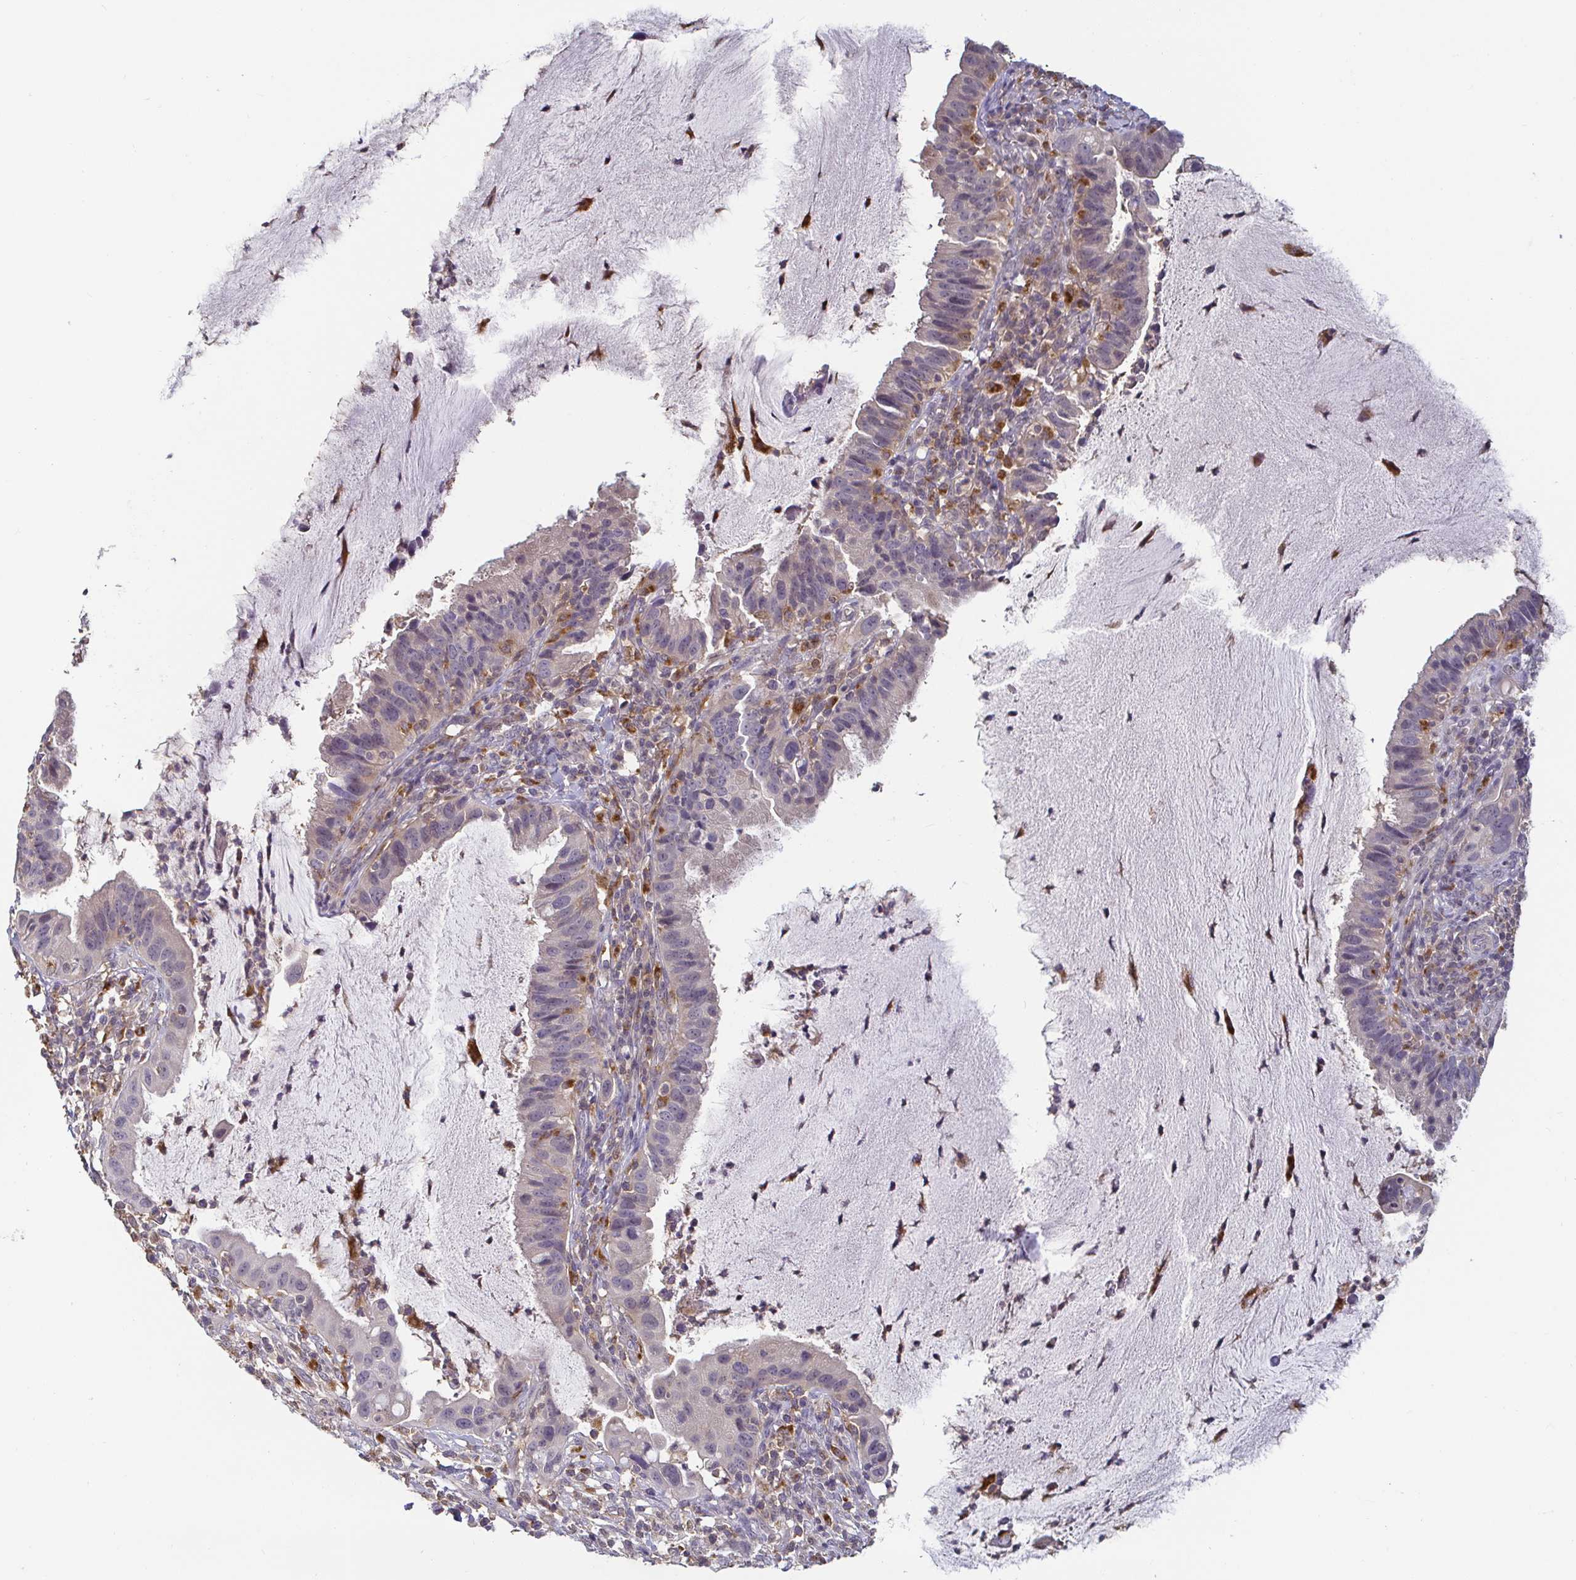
{"staining": {"intensity": "negative", "quantity": "none", "location": "none"}, "tissue": "cervical cancer", "cell_type": "Tumor cells", "image_type": "cancer", "snomed": [{"axis": "morphology", "description": "Adenocarcinoma, NOS"}, {"axis": "topography", "description": "Cervix"}], "caption": "High magnification brightfield microscopy of cervical cancer stained with DAB (3,3'-diaminobenzidine) (brown) and counterstained with hematoxylin (blue): tumor cells show no significant positivity.", "gene": "CDH18", "patient": {"sex": "female", "age": 34}}